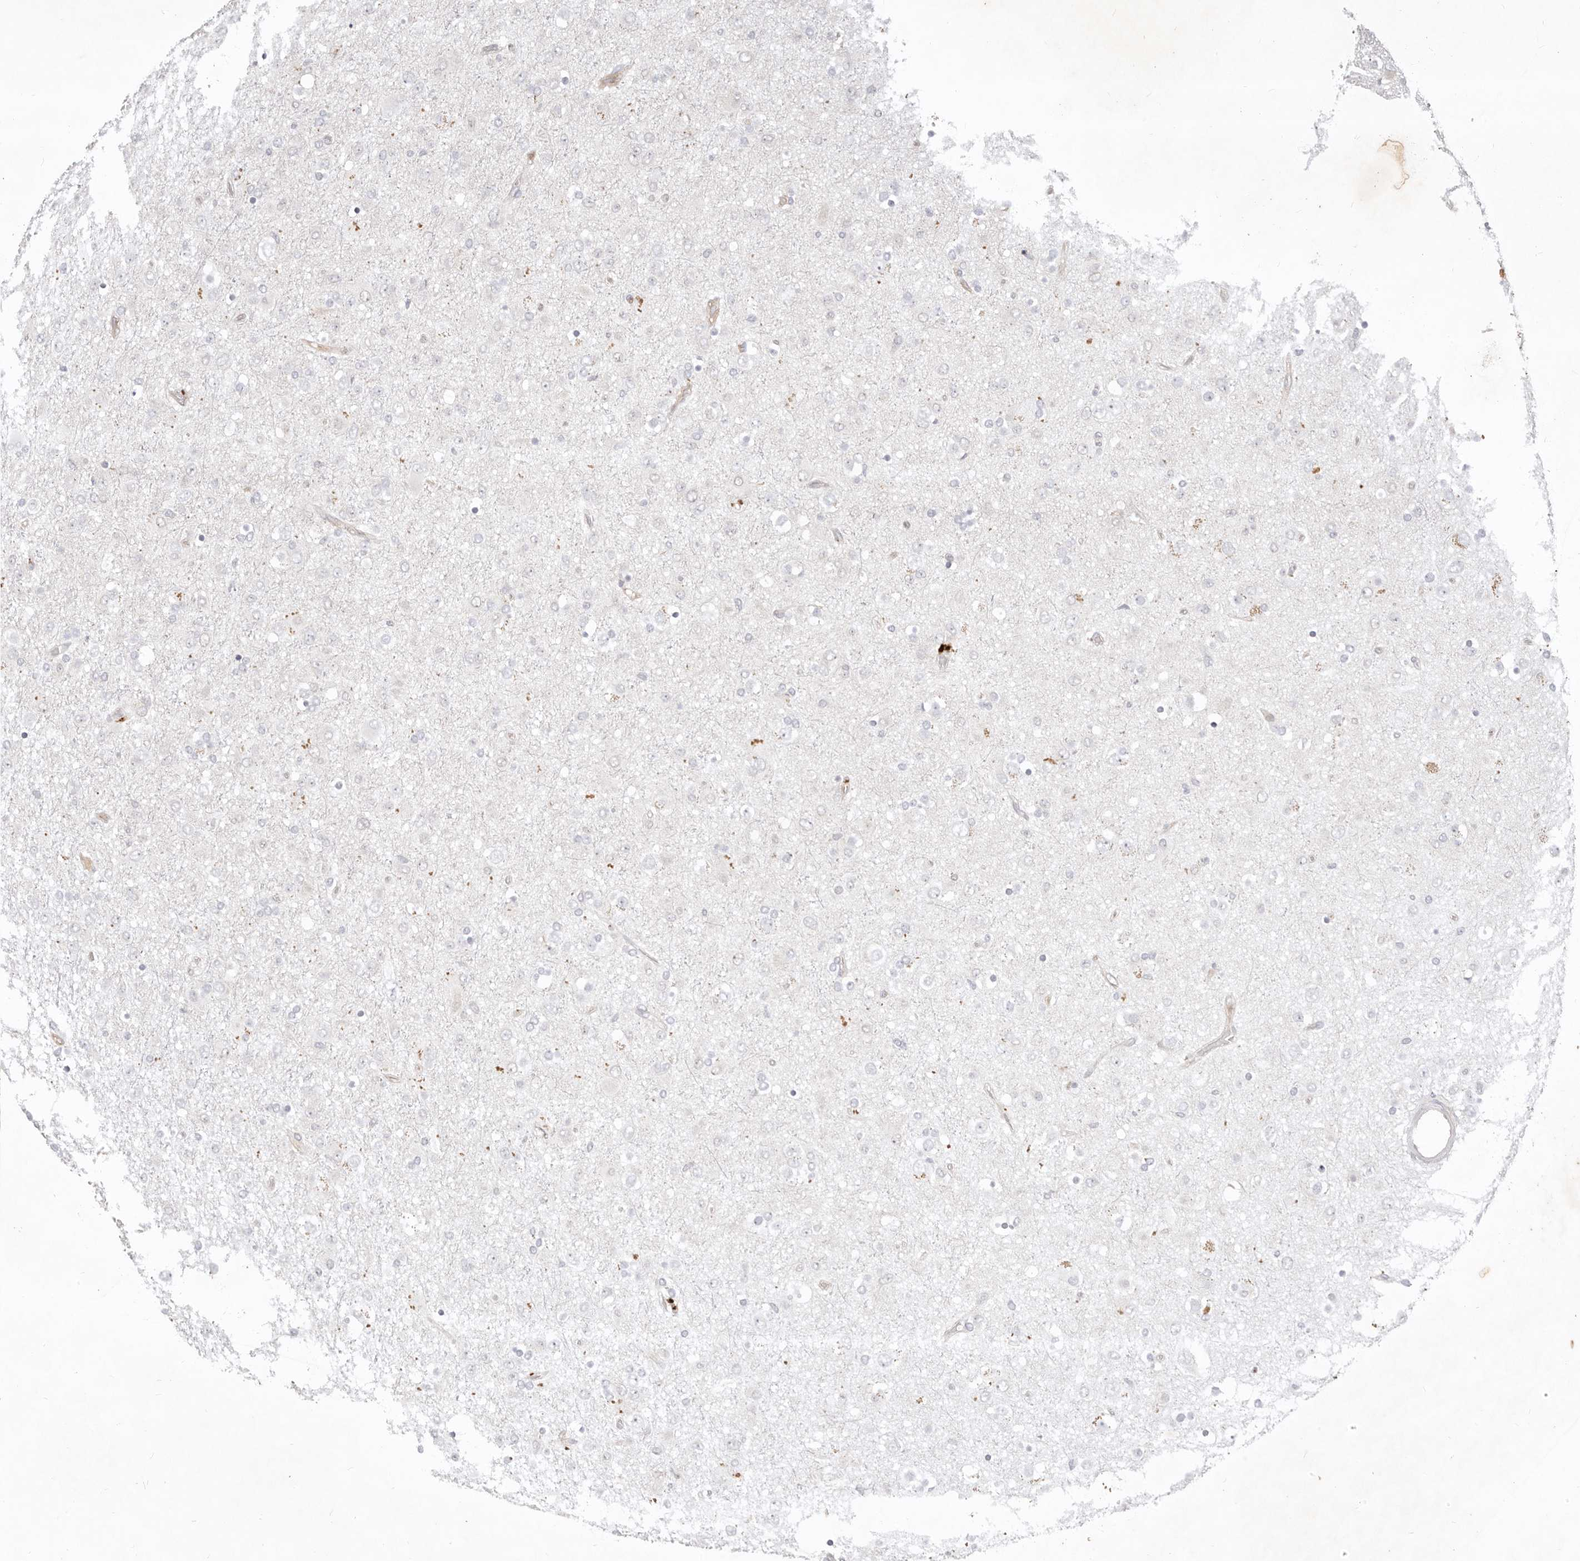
{"staining": {"intensity": "negative", "quantity": "none", "location": "none"}, "tissue": "glioma", "cell_type": "Tumor cells", "image_type": "cancer", "snomed": [{"axis": "morphology", "description": "Glioma, malignant, Low grade"}, {"axis": "topography", "description": "Brain"}], "caption": "The immunohistochemistry image has no significant positivity in tumor cells of malignant glioma (low-grade) tissue. Nuclei are stained in blue.", "gene": "USP49", "patient": {"sex": "male", "age": 65}}